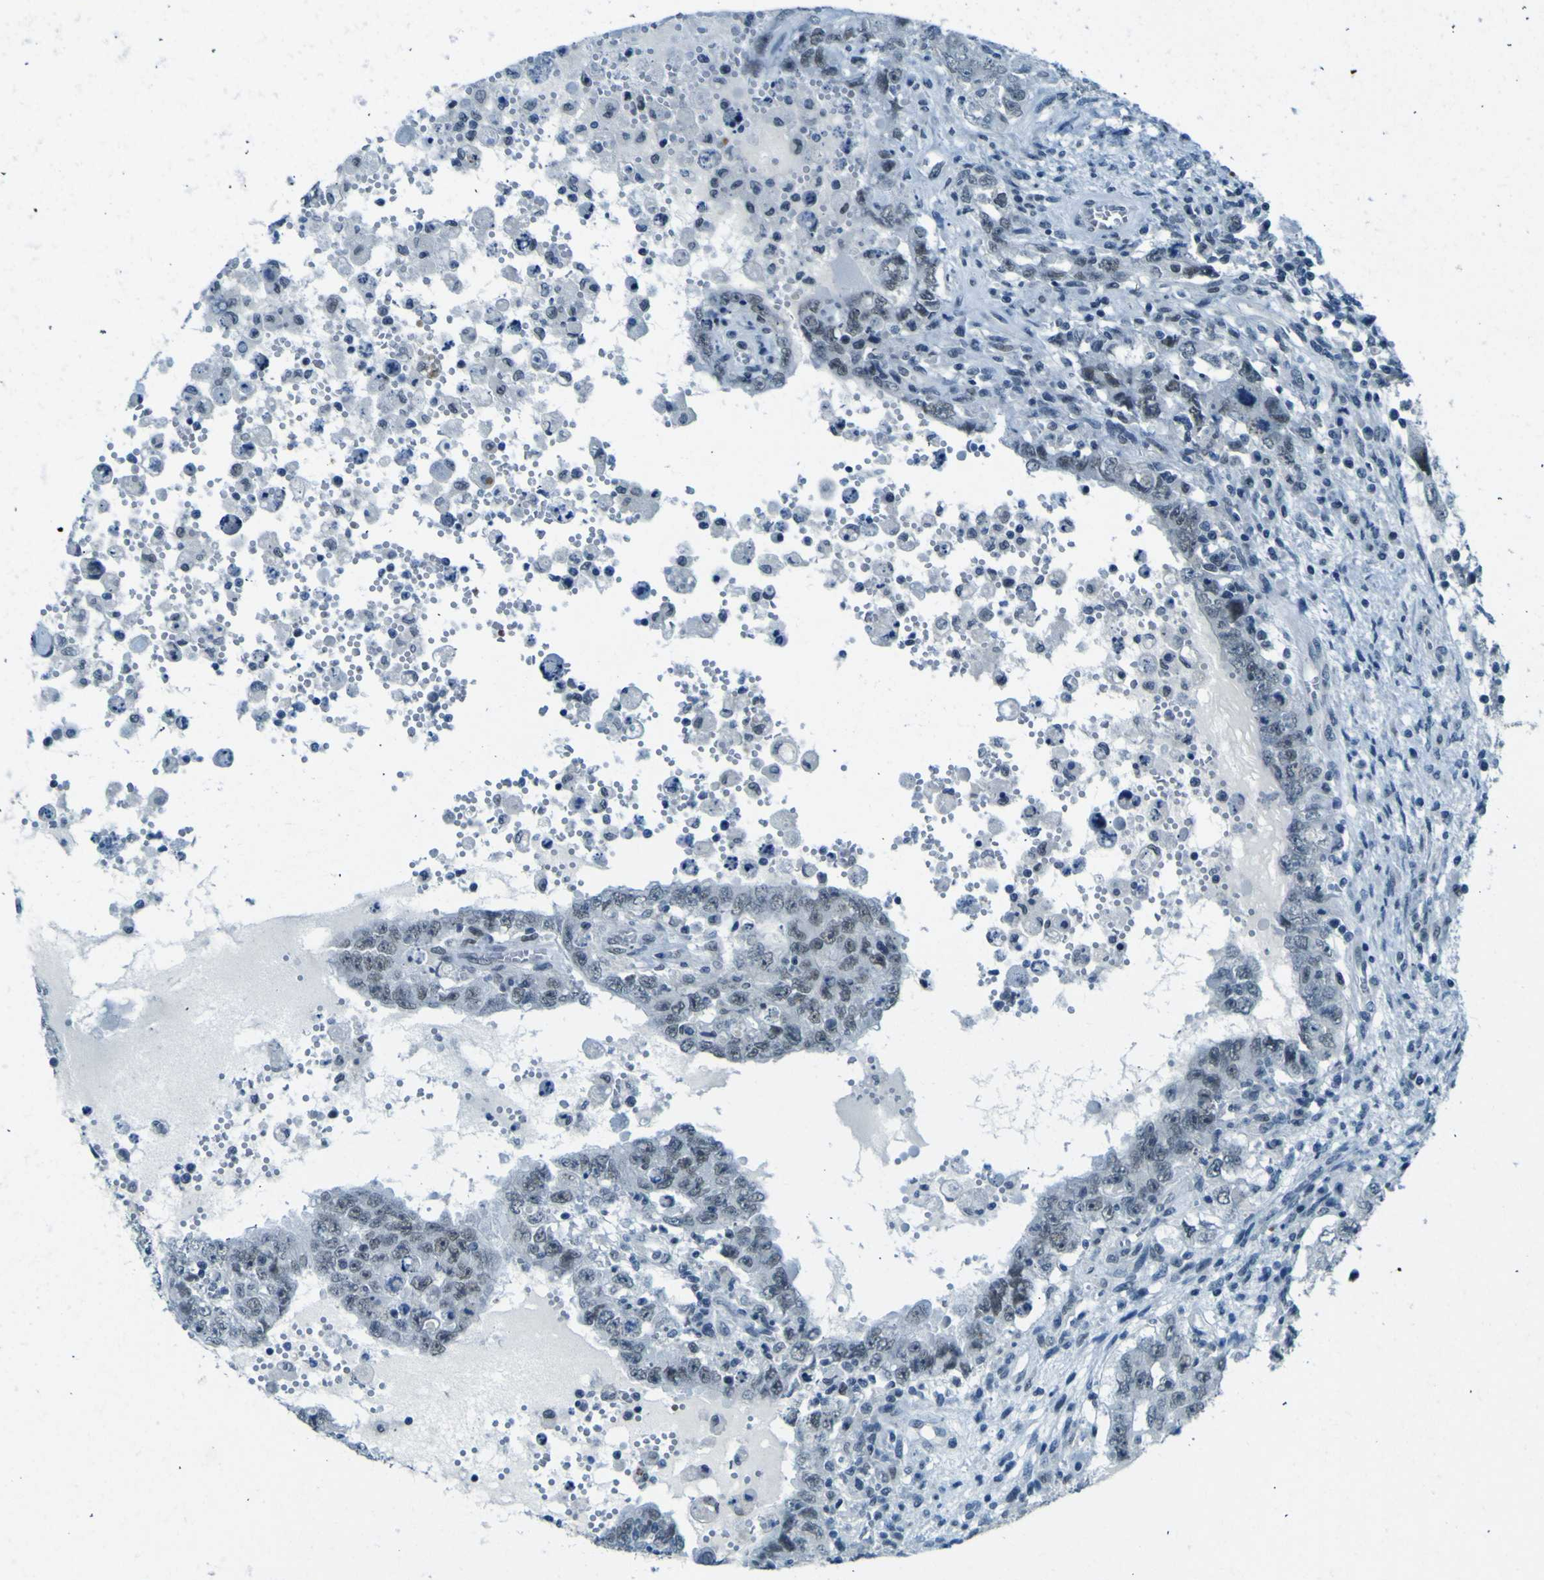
{"staining": {"intensity": "weak", "quantity": "<25%", "location": "nuclear"}, "tissue": "testis cancer", "cell_type": "Tumor cells", "image_type": "cancer", "snomed": [{"axis": "morphology", "description": "Carcinoma, Embryonal, NOS"}, {"axis": "topography", "description": "Testis"}], "caption": "Tumor cells are negative for brown protein staining in testis cancer (embryonal carcinoma).", "gene": "CEBPG", "patient": {"sex": "male", "age": 26}}